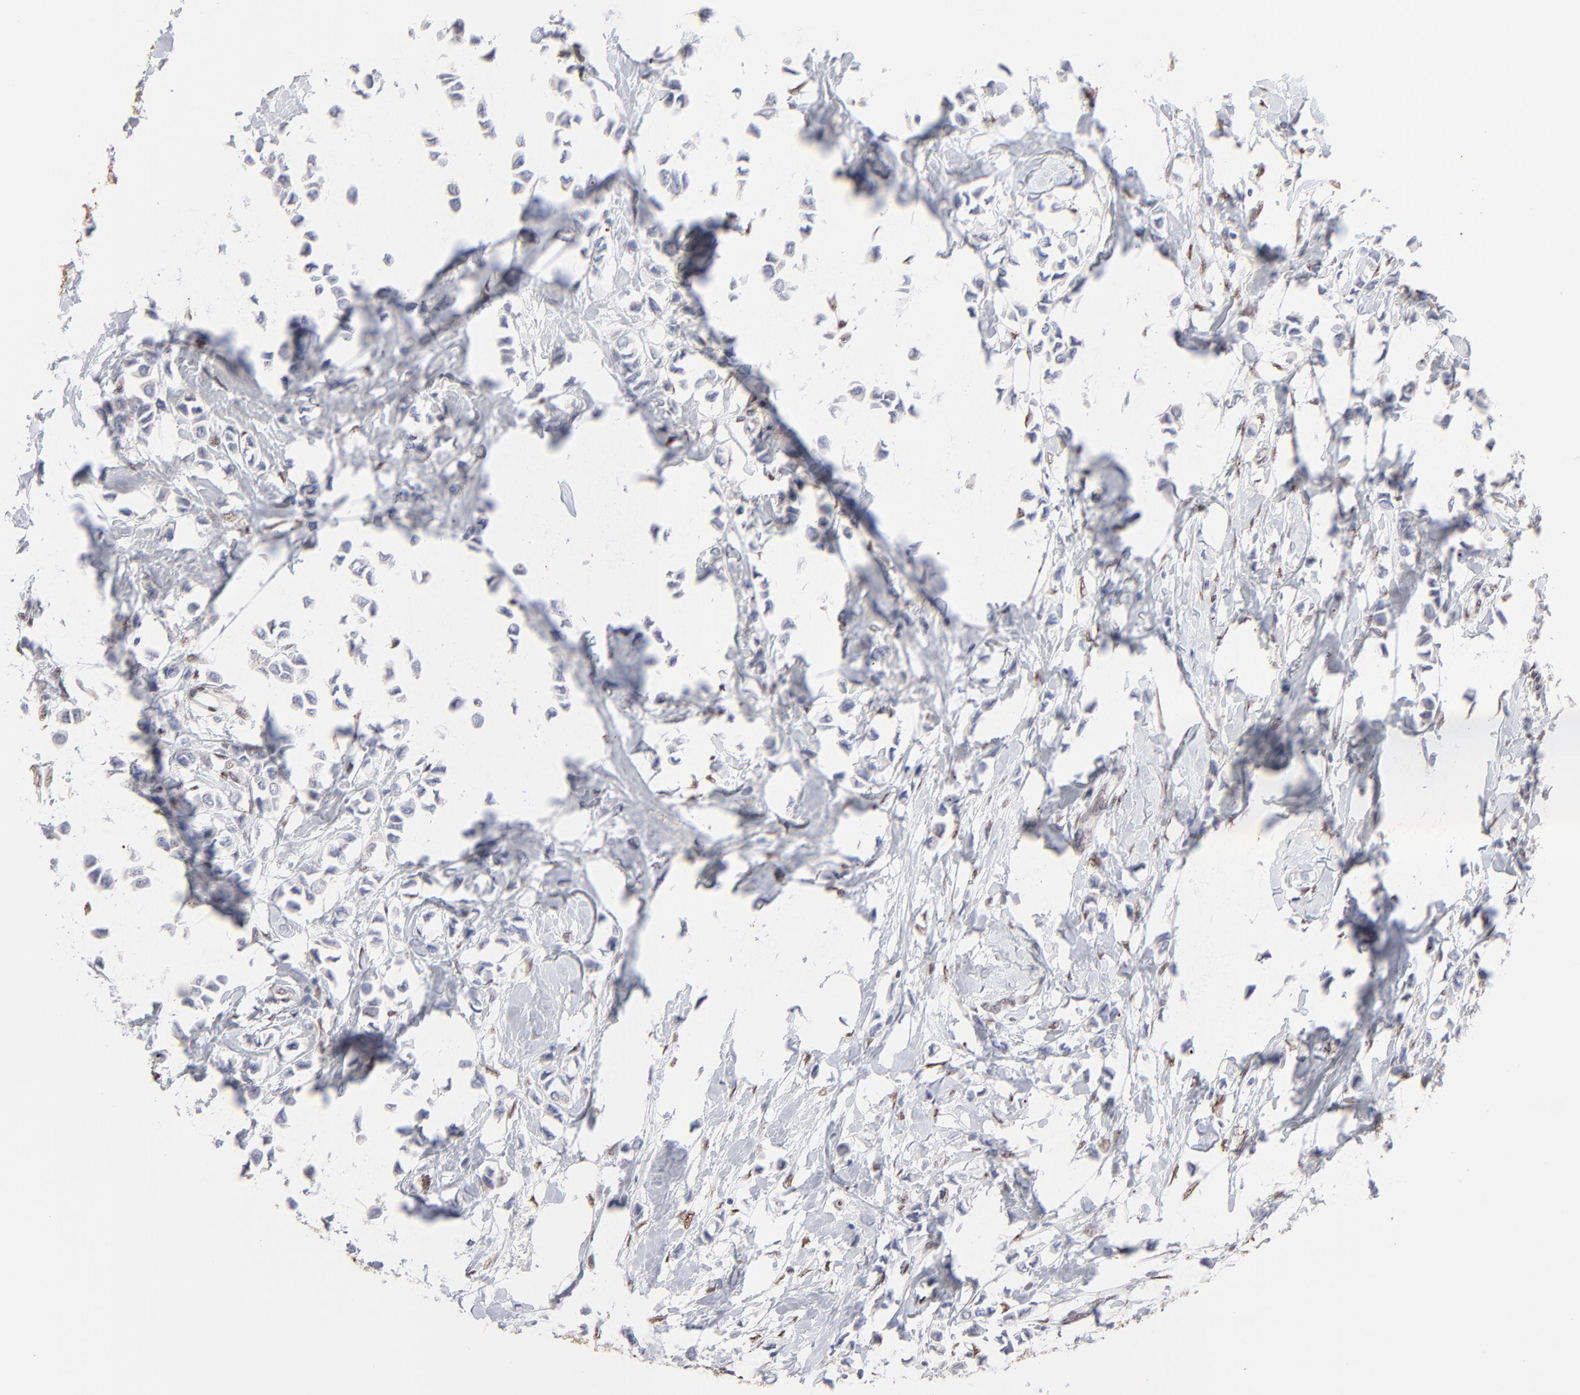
{"staining": {"intensity": "negative", "quantity": "none", "location": "none"}, "tissue": "breast cancer", "cell_type": "Tumor cells", "image_type": "cancer", "snomed": [{"axis": "morphology", "description": "Lobular carcinoma"}, {"axis": "topography", "description": "Breast"}], "caption": "DAB (3,3'-diaminobenzidine) immunohistochemical staining of breast cancer (lobular carcinoma) demonstrates no significant staining in tumor cells.", "gene": "STAT3", "patient": {"sex": "female", "age": 51}}